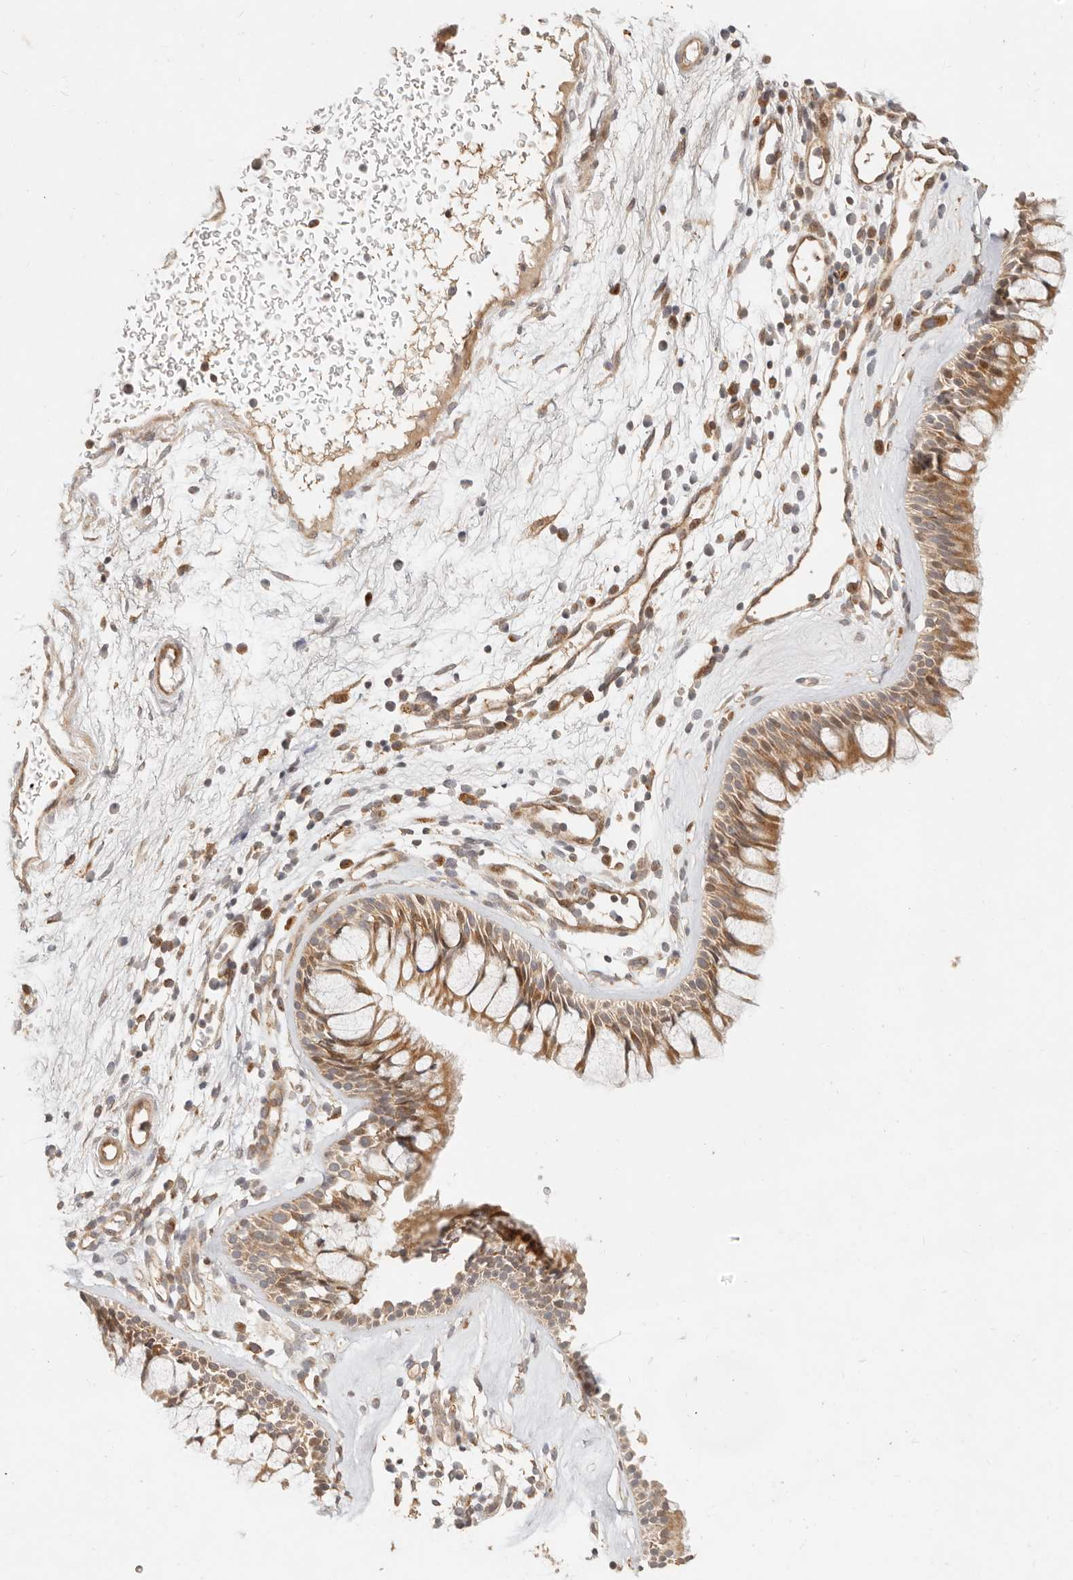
{"staining": {"intensity": "moderate", "quantity": ">75%", "location": "cytoplasmic/membranous"}, "tissue": "nasopharynx", "cell_type": "Respiratory epithelial cells", "image_type": "normal", "snomed": [{"axis": "morphology", "description": "Normal tissue, NOS"}, {"axis": "morphology", "description": "Inflammation, NOS"}, {"axis": "morphology", "description": "Malignant melanoma, Metastatic site"}, {"axis": "topography", "description": "Nasopharynx"}], "caption": "Protein analysis of unremarkable nasopharynx displays moderate cytoplasmic/membranous staining in approximately >75% of respiratory epithelial cells.", "gene": "TIMM17A", "patient": {"sex": "male", "age": 70}}